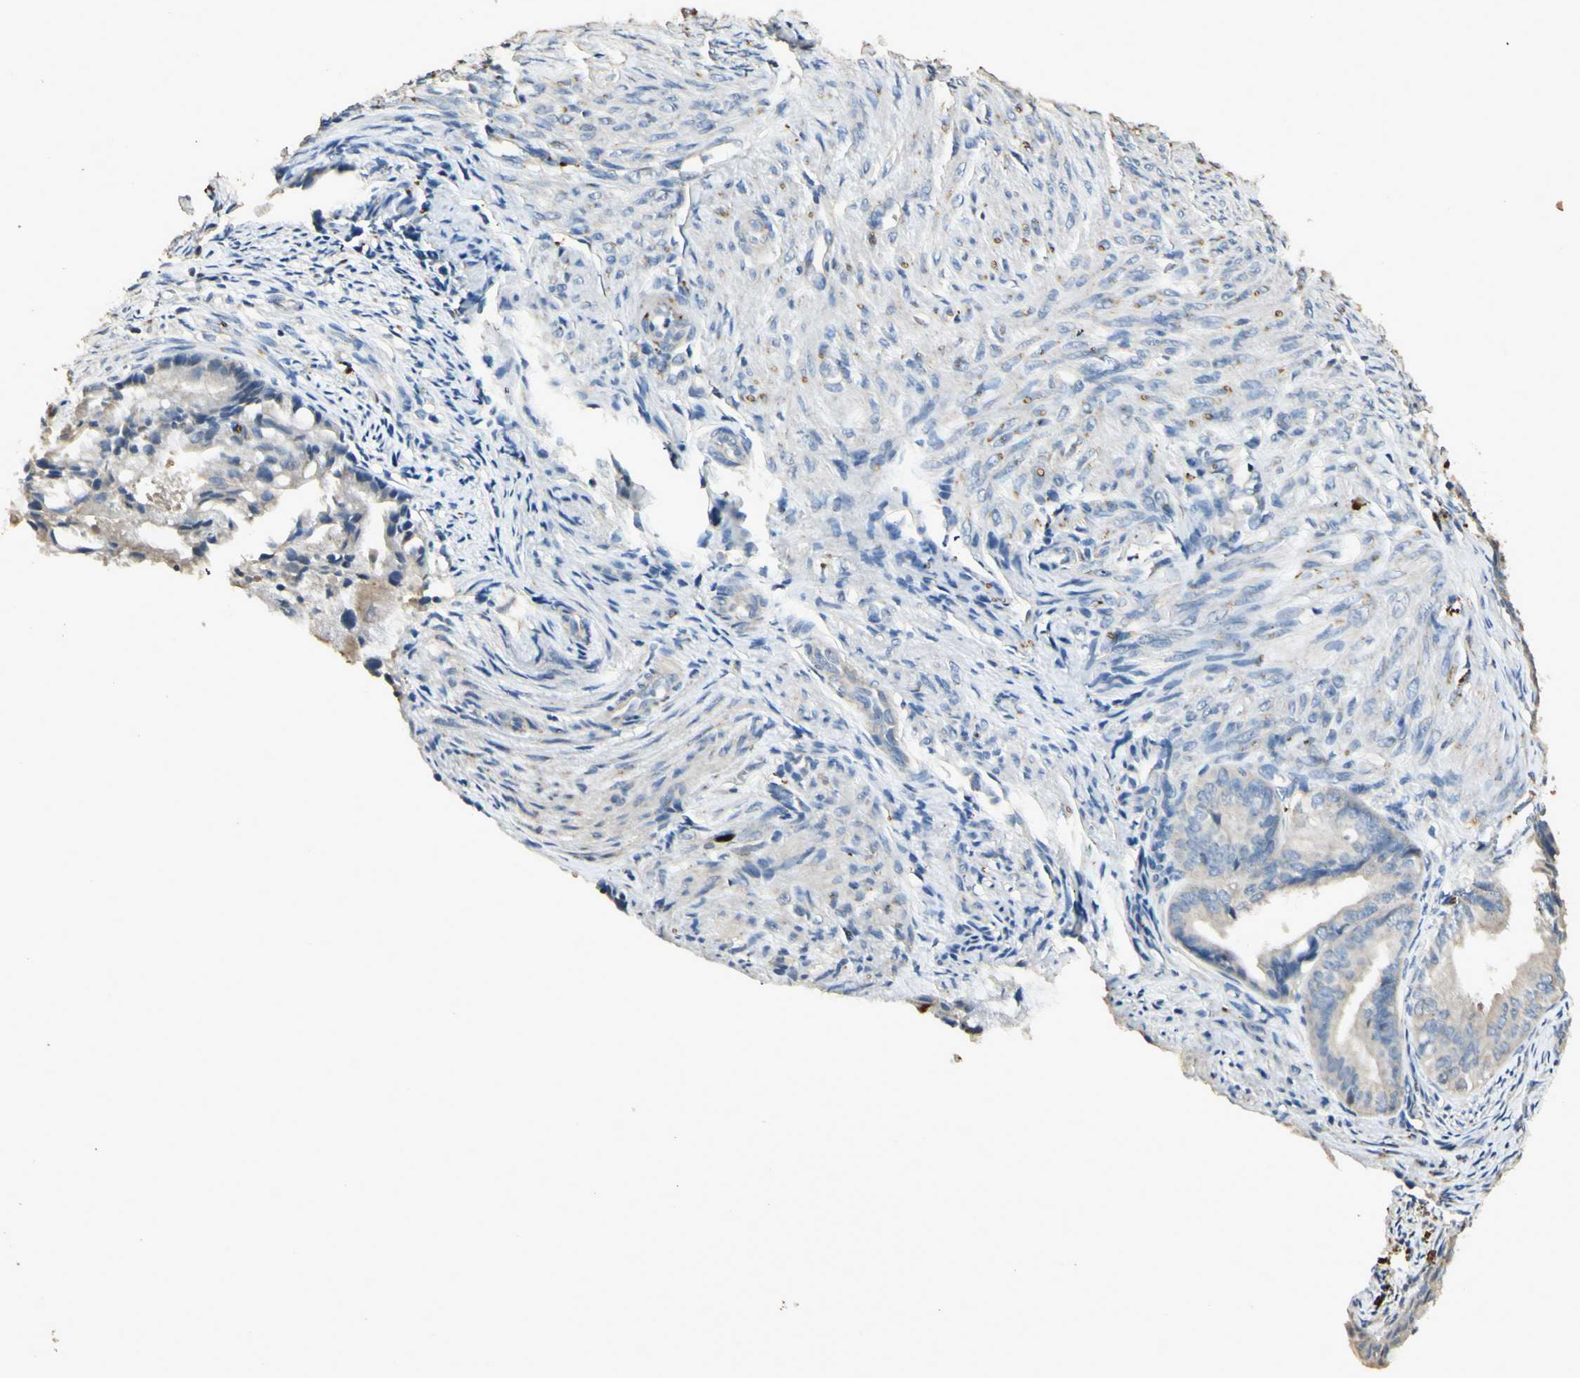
{"staining": {"intensity": "negative", "quantity": "none", "location": "none"}, "tissue": "endometrial cancer", "cell_type": "Tumor cells", "image_type": "cancer", "snomed": [{"axis": "morphology", "description": "Adenocarcinoma, NOS"}, {"axis": "topography", "description": "Endometrium"}], "caption": "Immunohistochemistry of endometrial cancer (adenocarcinoma) exhibits no staining in tumor cells. (Stains: DAB (3,3'-diaminobenzidine) immunohistochemistry with hematoxylin counter stain, Microscopy: brightfield microscopy at high magnification).", "gene": "ARHGEF17", "patient": {"sex": "female", "age": 86}}